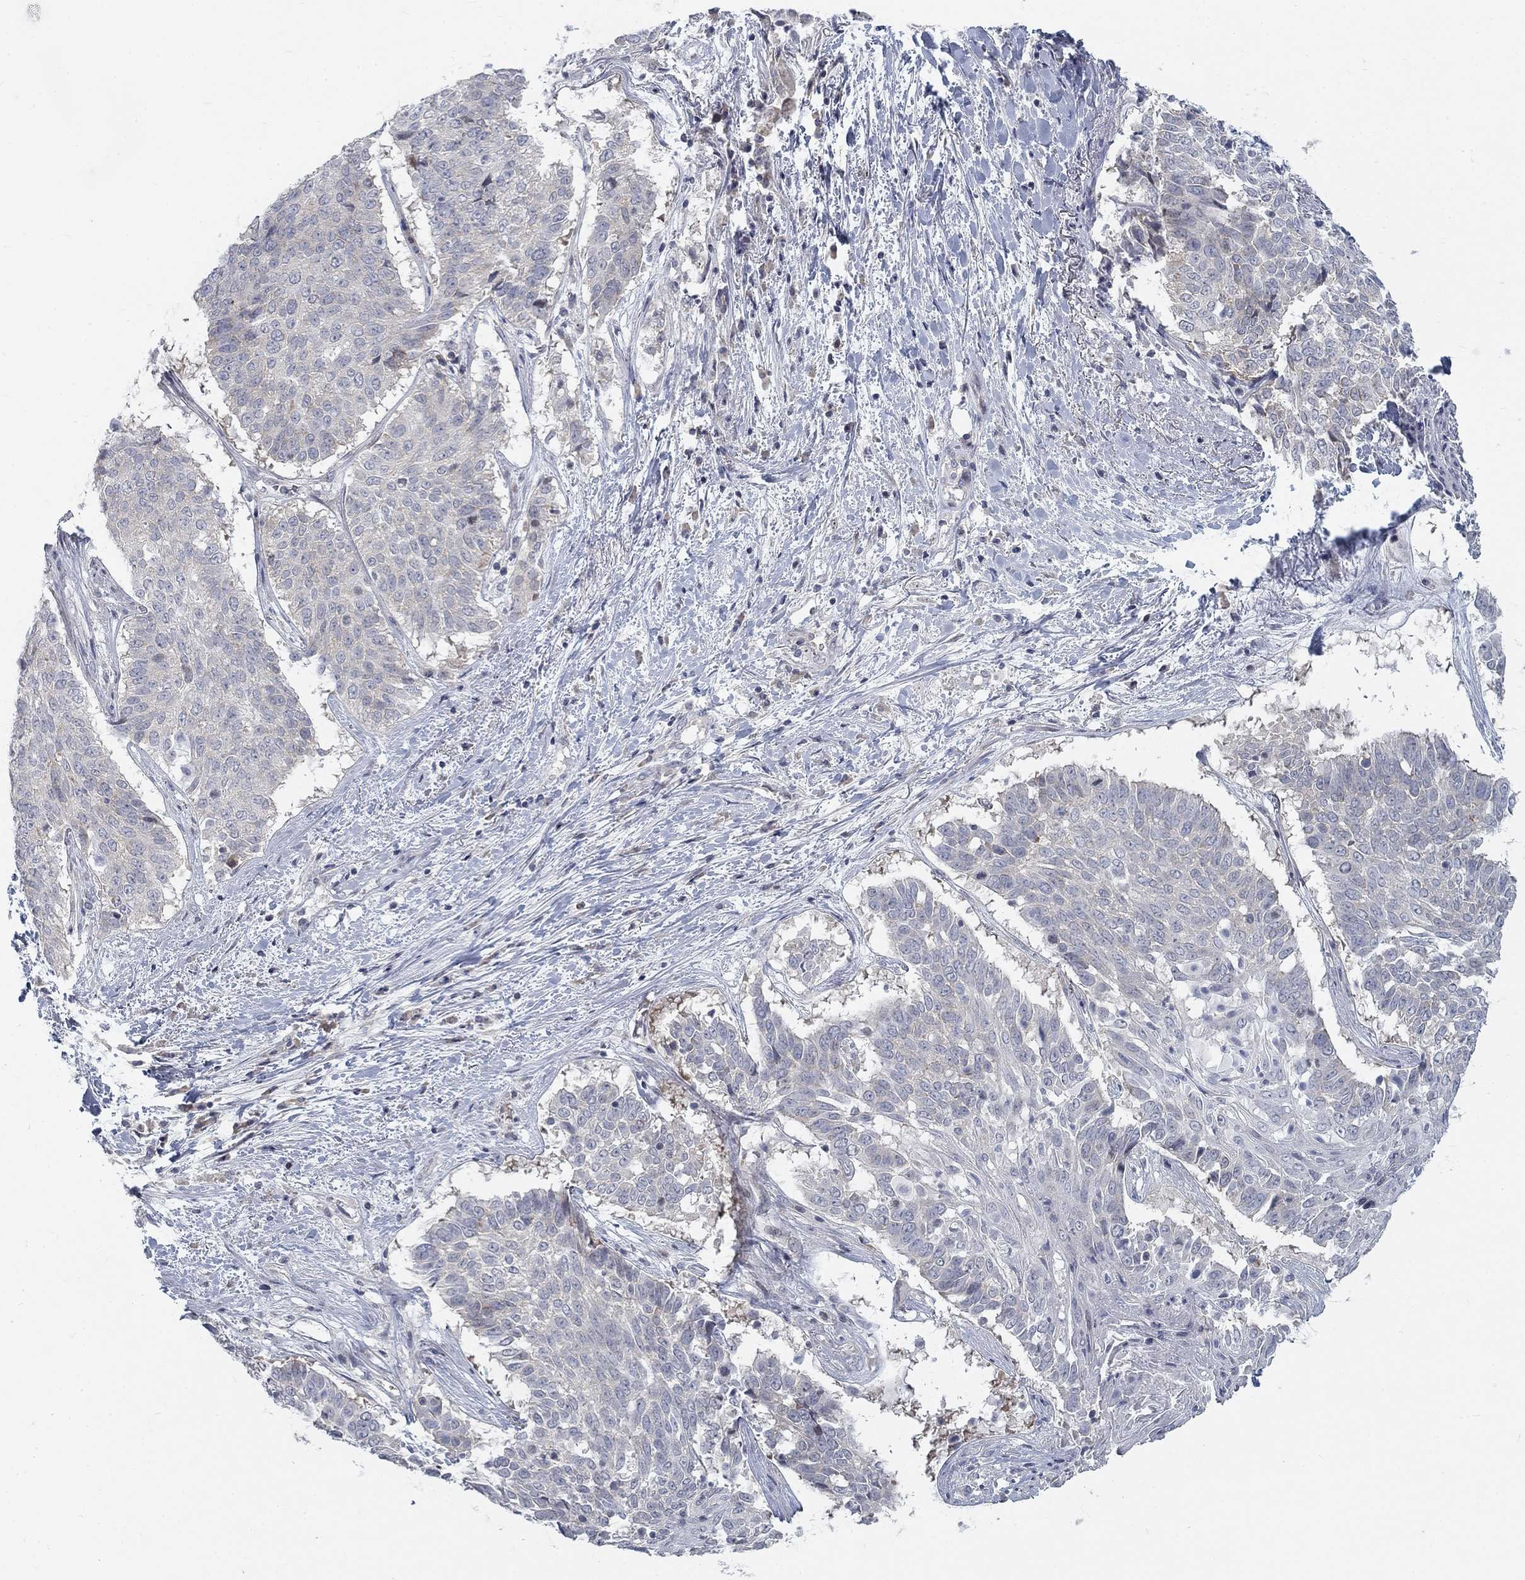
{"staining": {"intensity": "negative", "quantity": "none", "location": "none"}, "tissue": "lung cancer", "cell_type": "Tumor cells", "image_type": "cancer", "snomed": [{"axis": "morphology", "description": "Squamous cell carcinoma, NOS"}, {"axis": "topography", "description": "Lung"}], "caption": "Lung cancer (squamous cell carcinoma) was stained to show a protein in brown. There is no significant expression in tumor cells.", "gene": "ATP1A3", "patient": {"sex": "male", "age": 64}}